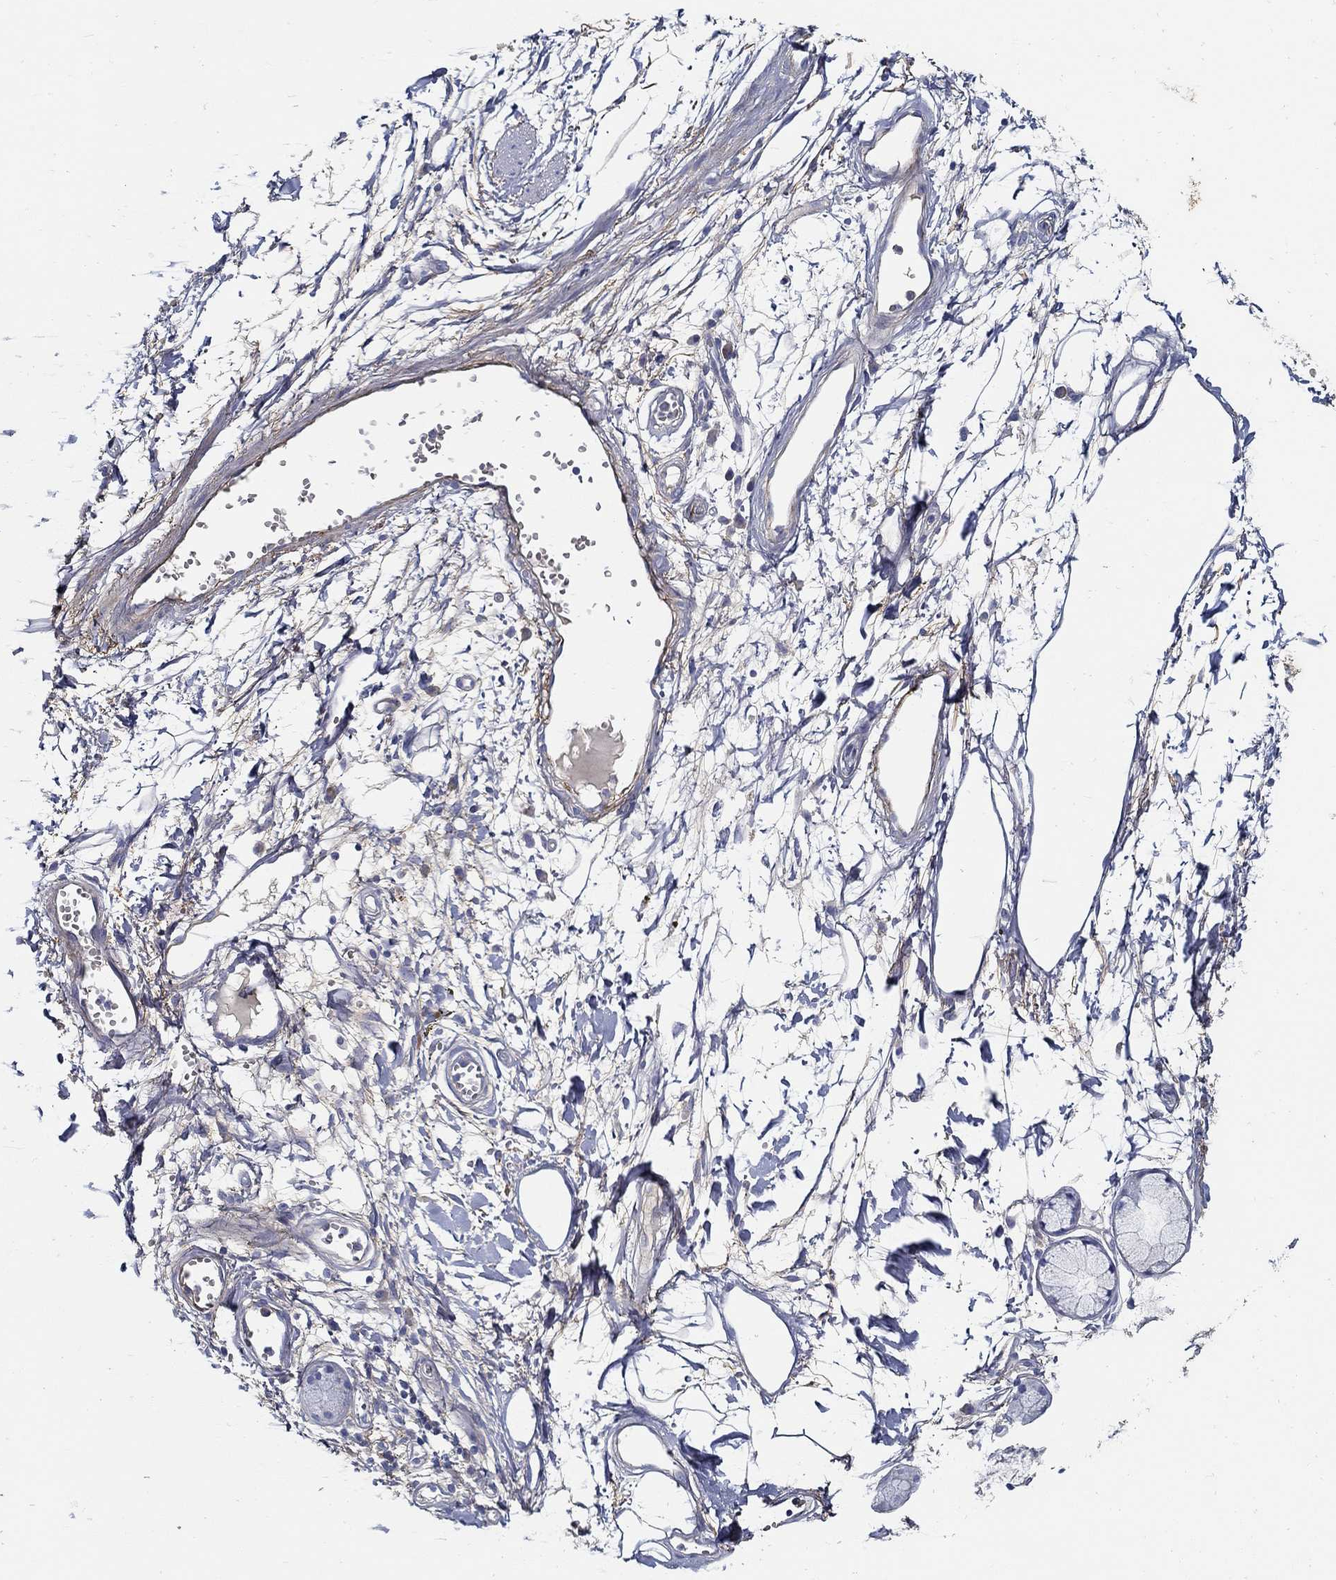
{"staining": {"intensity": "negative", "quantity": "none", "location": "none"}, "tissue": "adipose tissue", "cell_type": "Adipocytes", "image_type": "normal", "snomed": [{"axis": "morphology", "description": "Normal tissue, NOS"}, {"axis": "morphology", "description": "Squamous cell carcinoma, NOS"}, {"axis": "topography", "description": "Cartilage tissue"}, {"axis": "topography", "description": "Lung"}], "caption": "This is an immunohistochemistry (IHC) micrograph of benign adipose tissue. There is no staining in adipocytes.", "gene": "TGFBI", "patient": {"sex": "male", "age": 66}}